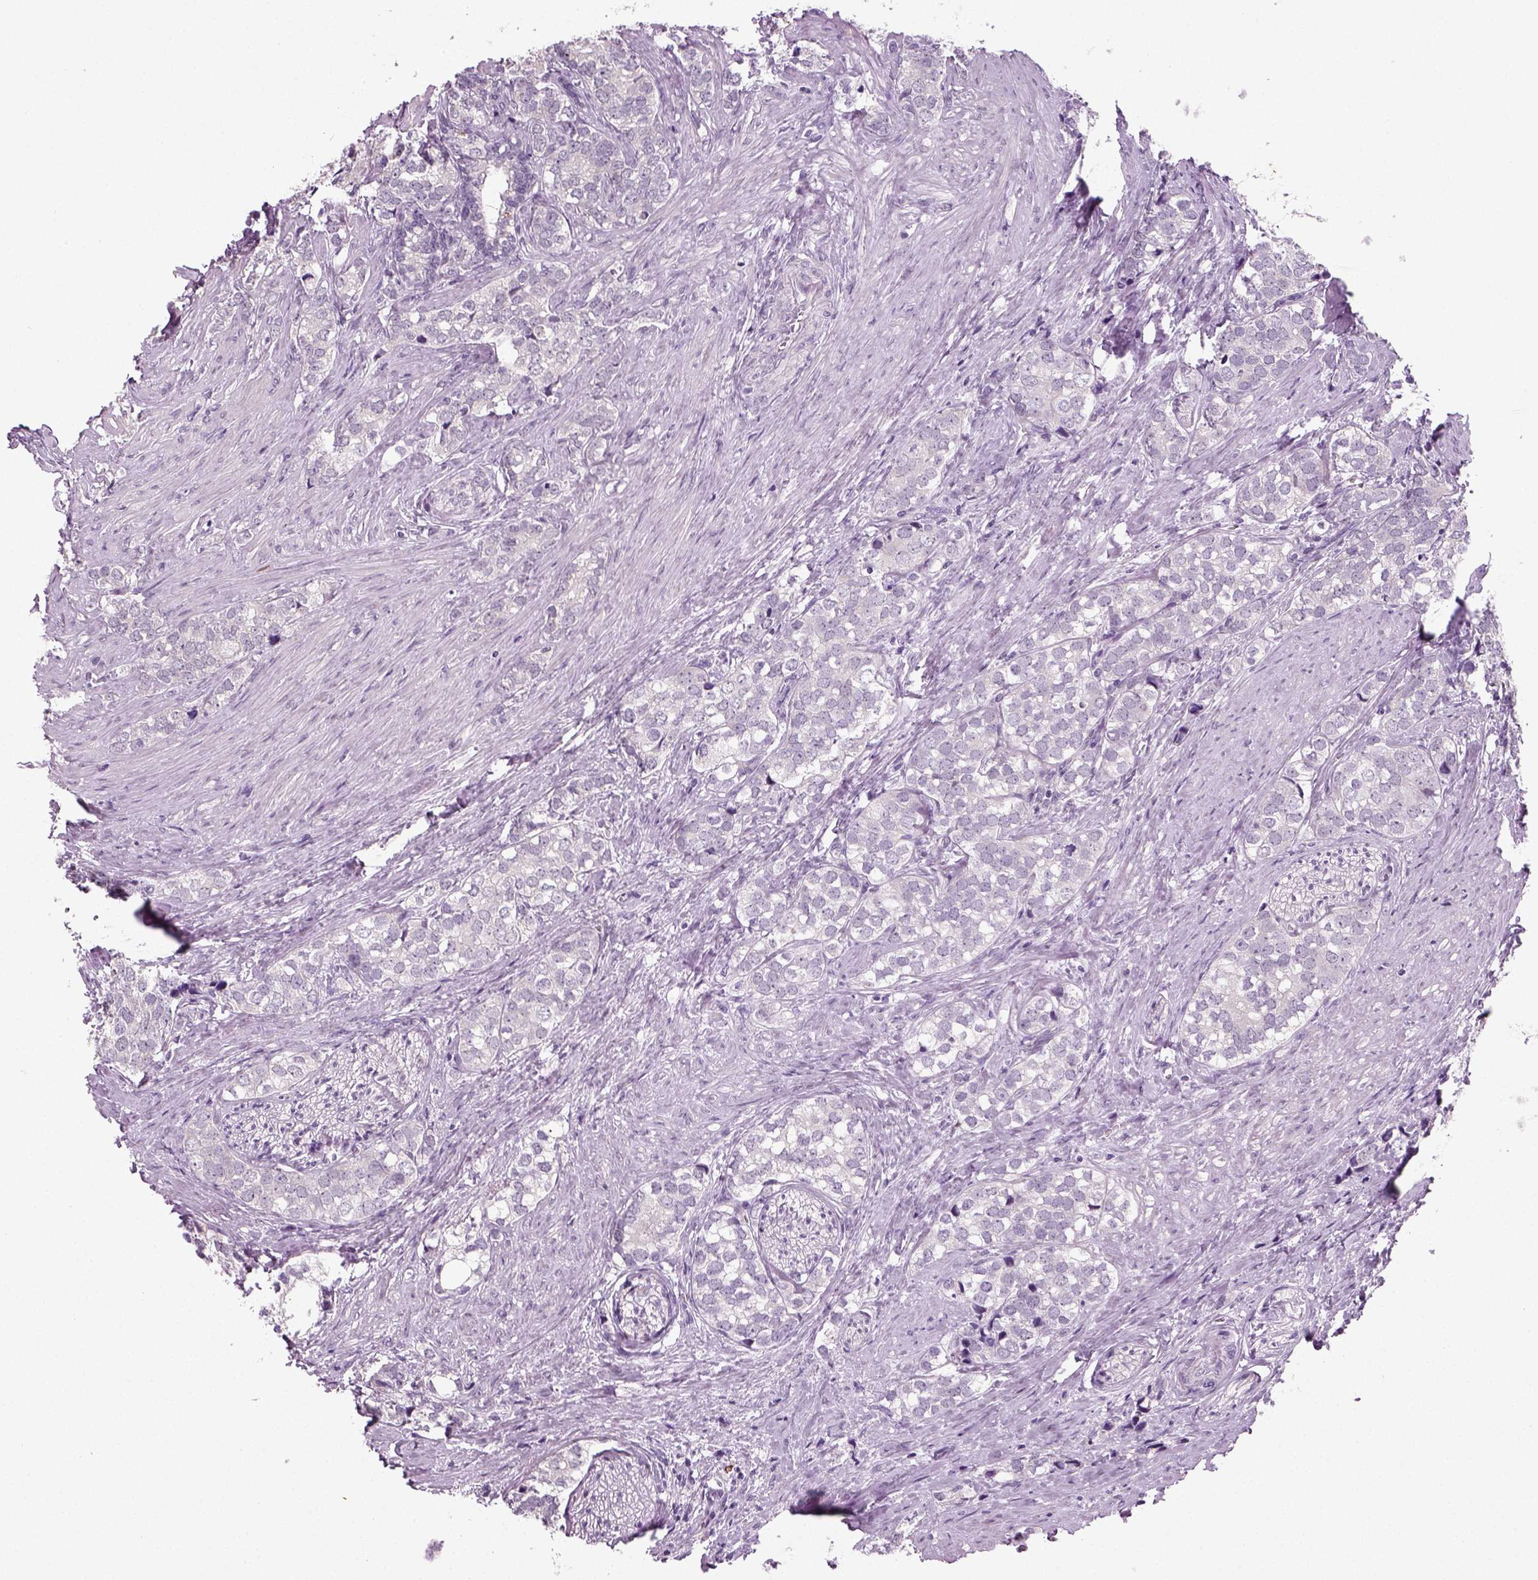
{"staining": {"intensity": "negative", "quantity": "none", "location": "none"}, "tissue": "prostate cancer", "cell_type": "Tumor cells", "image_type": "cancer", "snomed": [{"axis": "morphology", "description": "Adenocarcinoma, NOS"}, {"axis": "topography", "description": "Prostate and seminal vesicle, NOS"}], "caption": "Immunohistochemical staining of prostate cancer demonstrates no significant staining in tumor cells.", "gene": "SYNGAP1", "patient": {"sex": "male", "age": 63}}